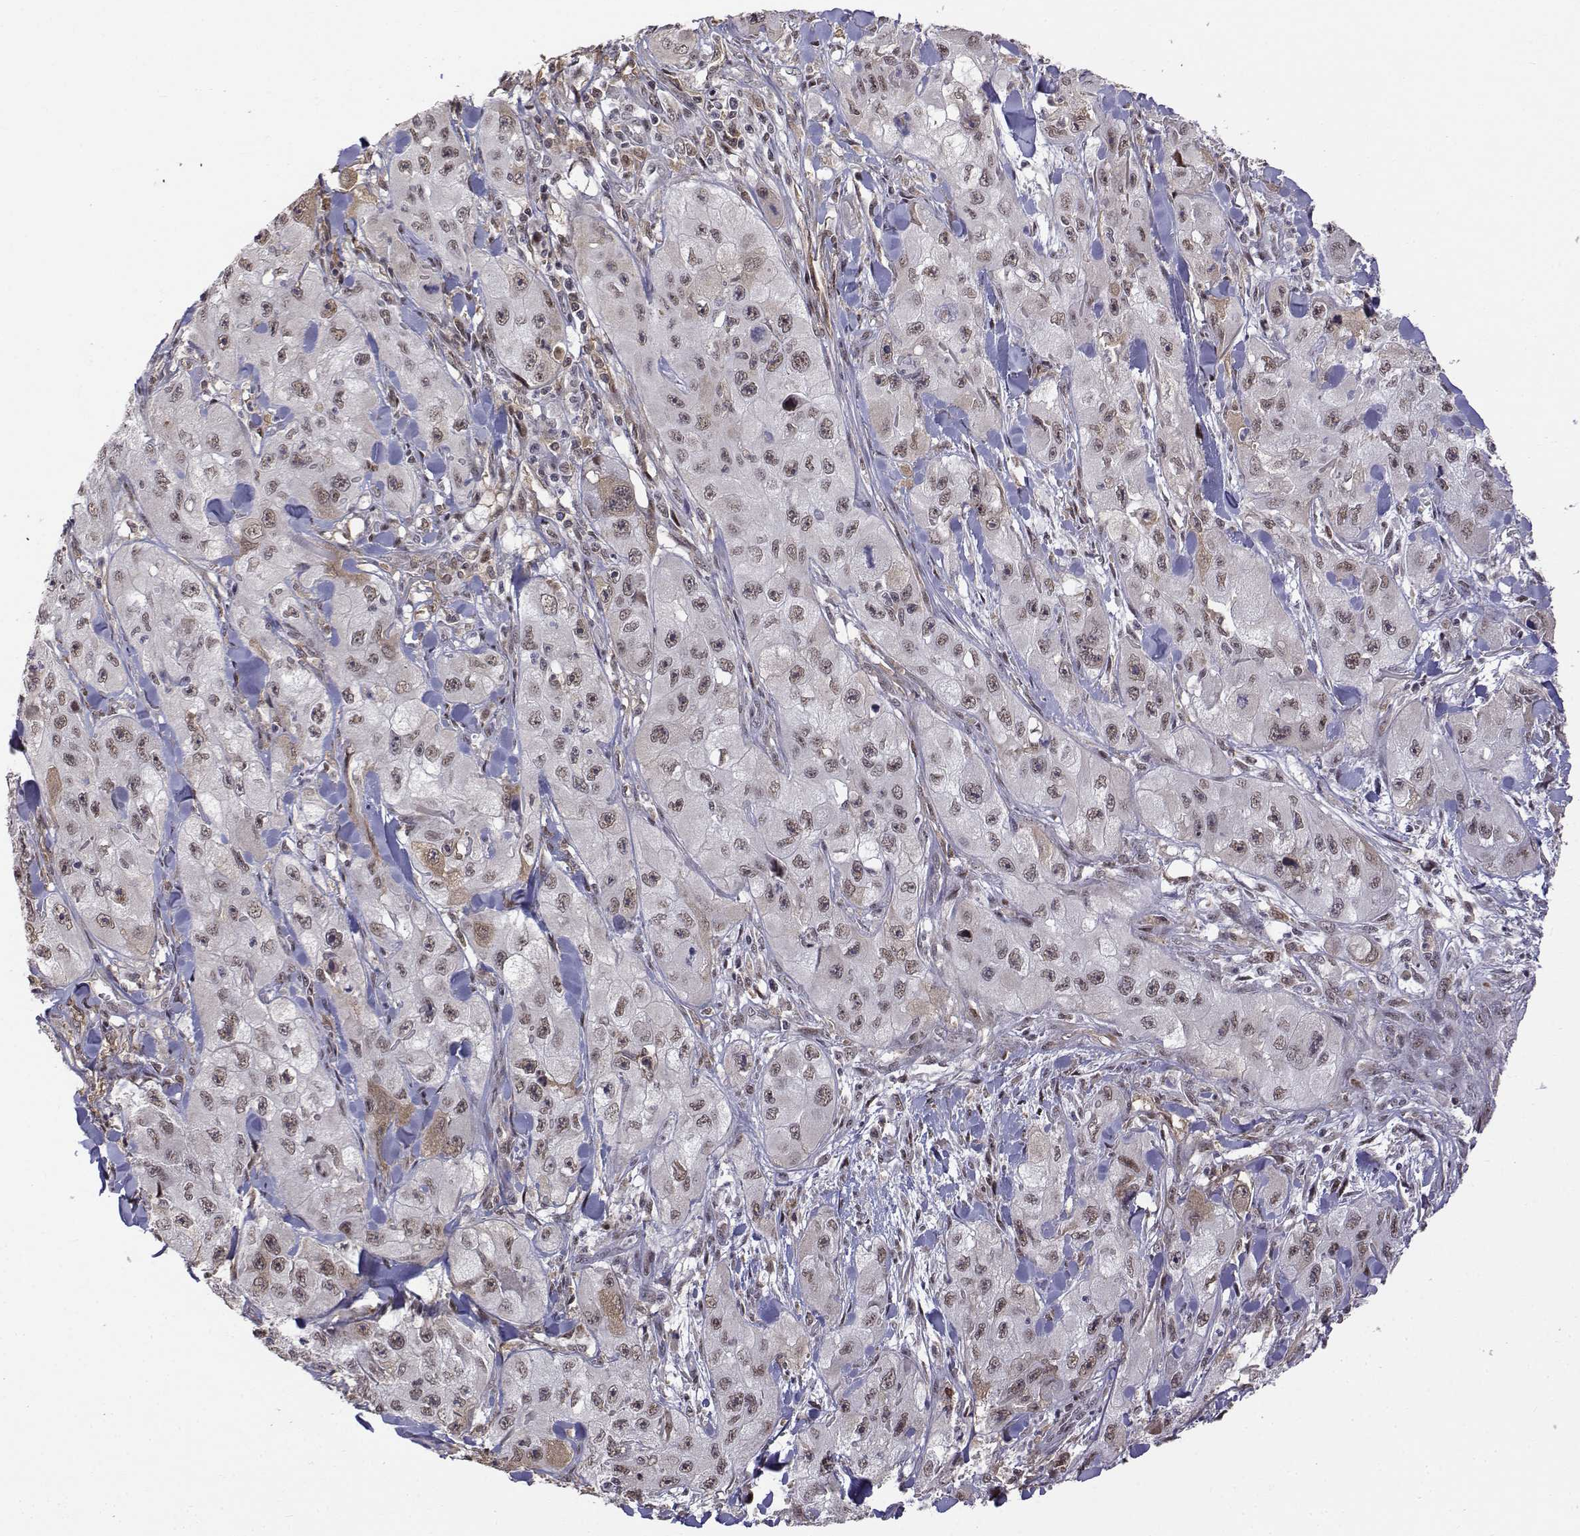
{"staining": {"intensity": "weak", "quantity": ">75%", "location": "nuclear"}, "tissue": "skin cancer", "cell_type": "Tumor cells", "image_type": "cancer", "snomed": [{"axis": "morphology", "description": "Squamous cell carcinoma, NOS"}, {"axis": "topography", "description": "Skin"}, {"axis": "topography", "description": "Subcutis"}], "caption": "Weak nuclear positivity for a protein is appreciated in about >75% of tumor cells of squamous cell carcinoma (skin) using immunohistochemistry (IHC).", "gene": "ITGA7", "patient": {"sex": "male", "age": 73}}